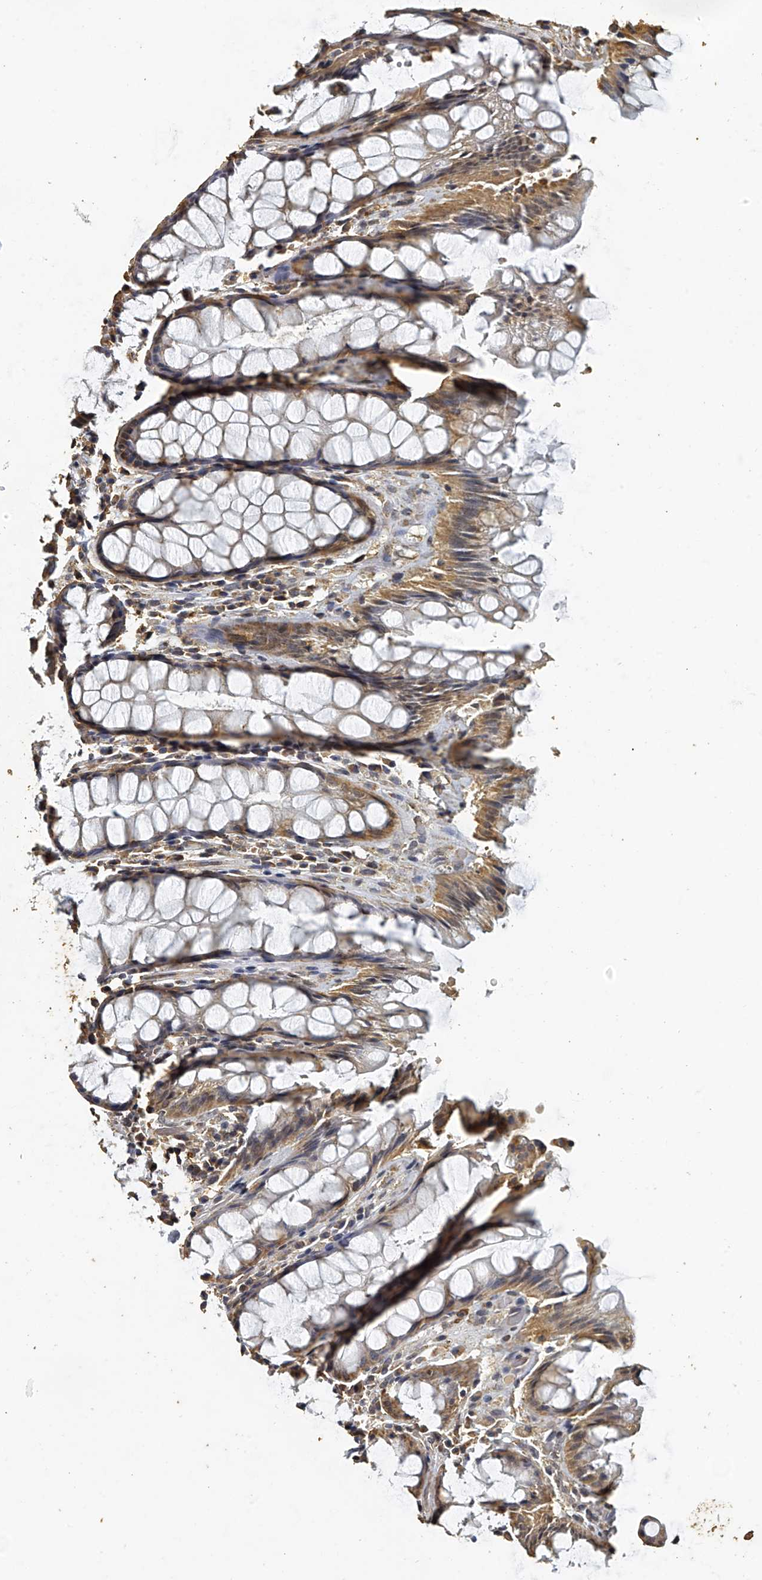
{"staining": {"intensity": "moderate", "quantity": ">75%", "location": "cytoplasmic/membranous"}, "tissue": "rectum", "cell_type": "Glandular cells", "image_type": "normal", "snomed": [{"axis": "morphology", "description": "Normal tissue, NOS"}, {"axis": "topography", "description": "Rectum"}], "caption": "Immunohistochemistry (DAB (3,3'-diaminobenzidine)) staining of normal human rectum shows moderate cytoplasmic/membranous protein positivity in about >75% of glandular cells. The staining was performed using DAB, with brown indicating positive protein expression. Nuclei are stained blue with hematoxylin.", "gene": "MRPL28", "patient": {"sex": "male", "age": 64}}